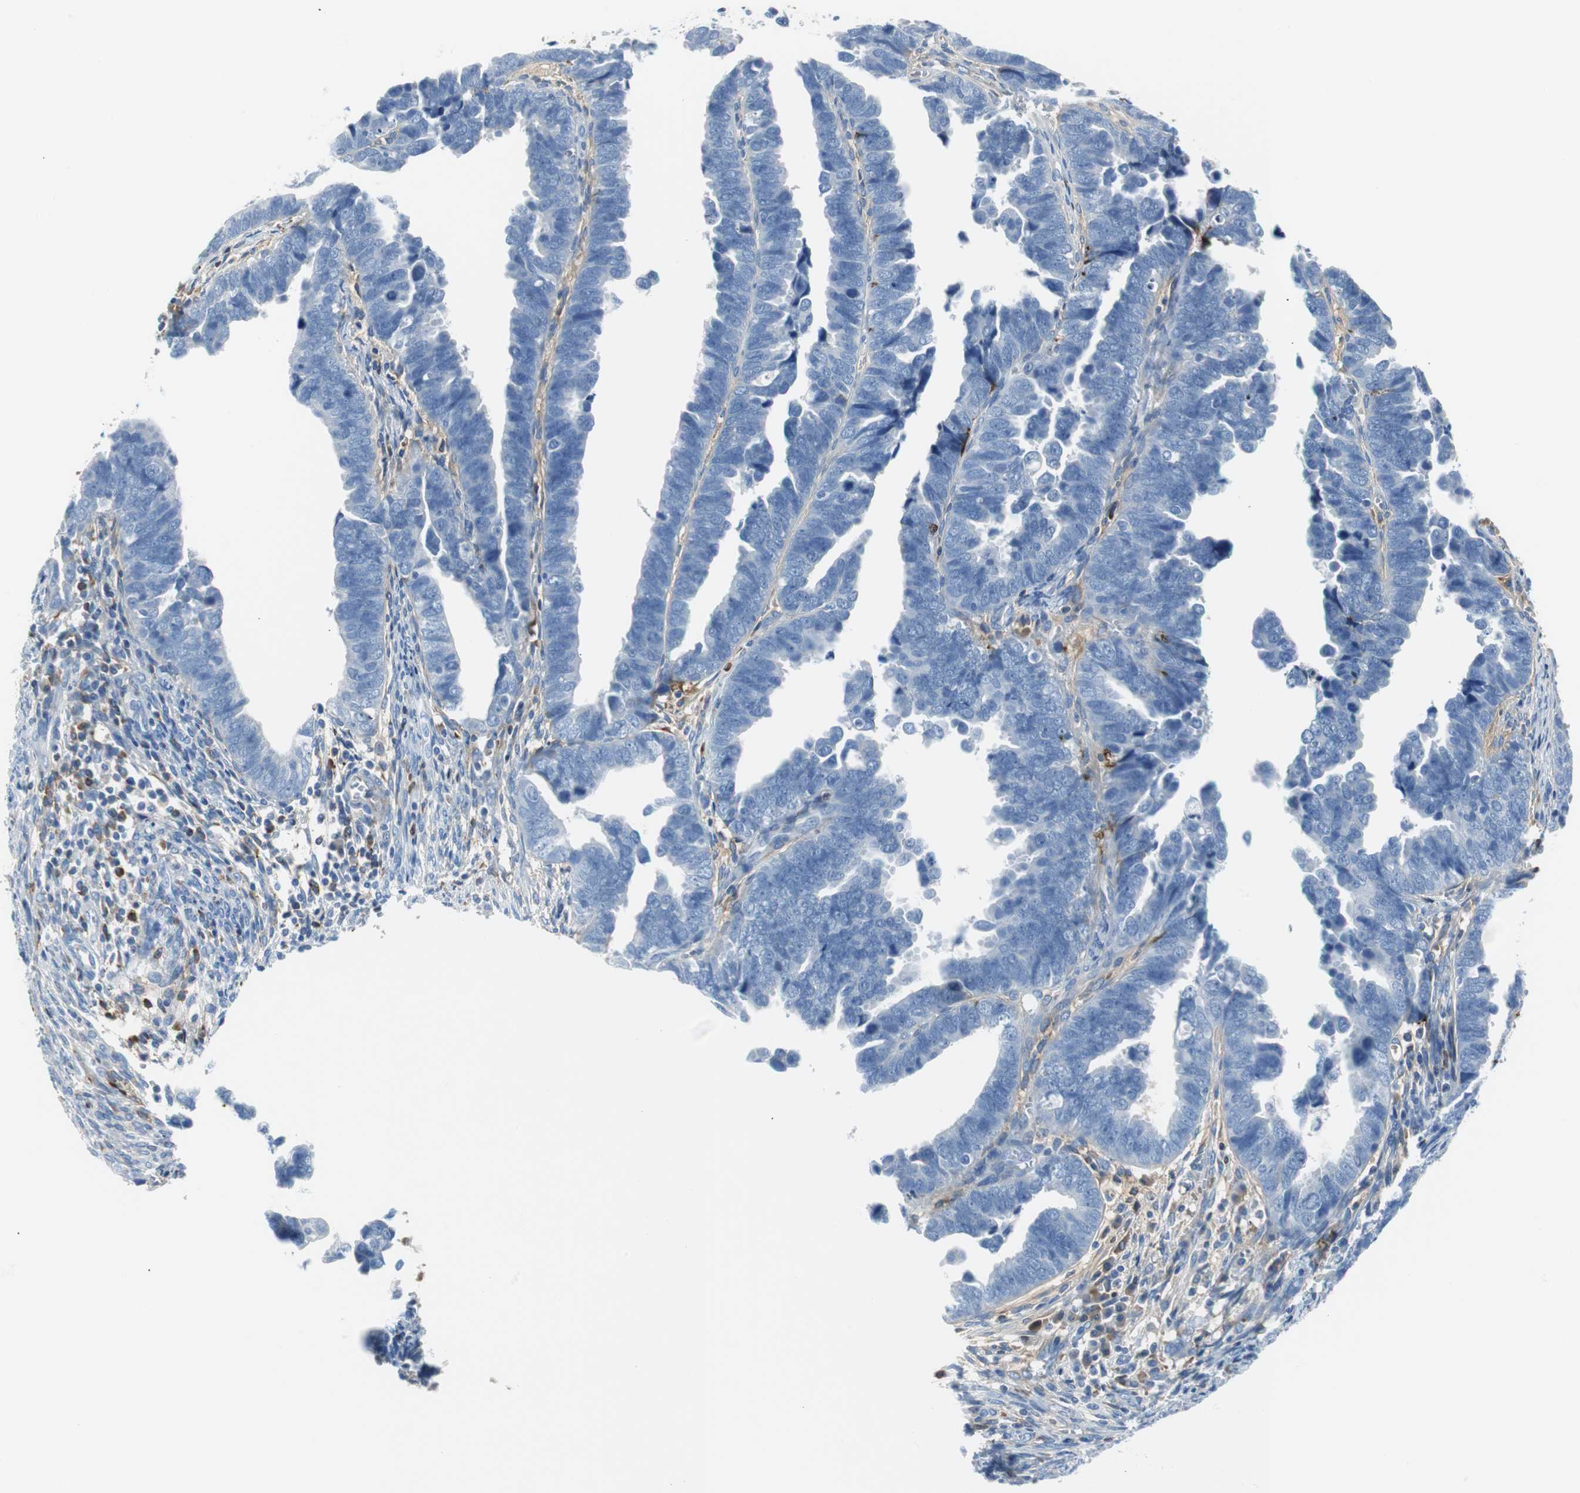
{"staining": {"intensity": "weak", "quantity": "<25%", "location": "cytoplasmic/membranous"}, "tissue": "endometrial cancer", "cell_type": "Tumor cells", "image_type": "cancer", "snomed": [{"axis": "morphology", "description": "Adenocarcinoma, NOS"}, {"axis": "topography", "description": "Endometrium"}], "caption": "A high-resolution micrograph shows immunohistochemistry (IHC) staining of endometrial cancer, which exhibits no significant expression in tumor cells.", "gene": "APCS", "patient": {"sex": "female", "age": 75}}